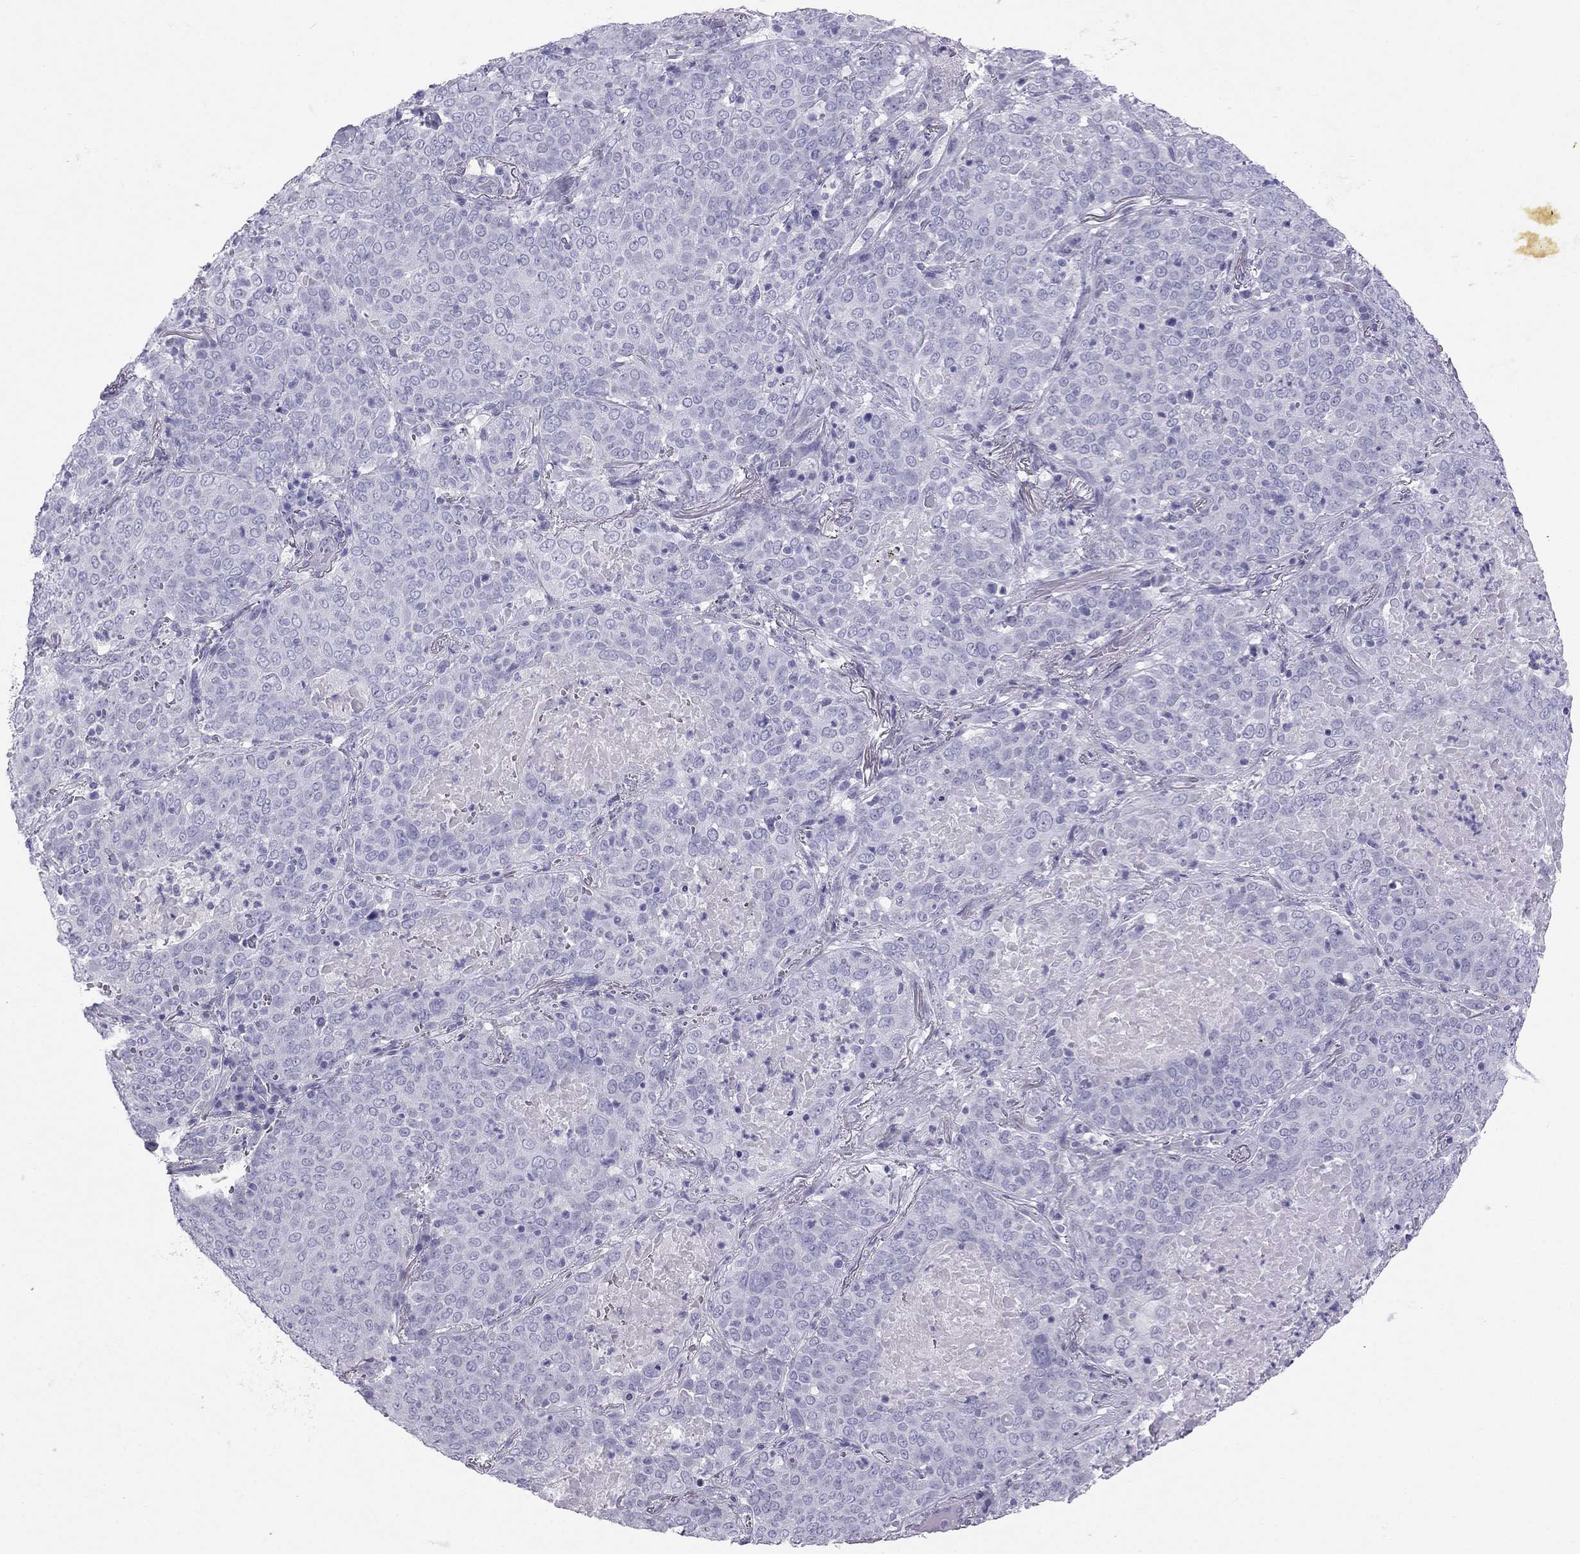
{"staining": {"intensity": "negative", "quantity": "none", "location": "none"}, "tissue": "lung cancer", "cell_type": "Tumor cells", "image_type": "cancer", "snomed": [{"axis": "morphology", "description": "Squamous cell carcinoma, NOS"}, {"axis": "topography", "description": "Lung"}], "caption": "A micrograph of lung cancer stained for a protein exhibits no brown staining in tumor cells.", "gene": "TRPM3", "patient": {"sex": "male", "age": 82}}